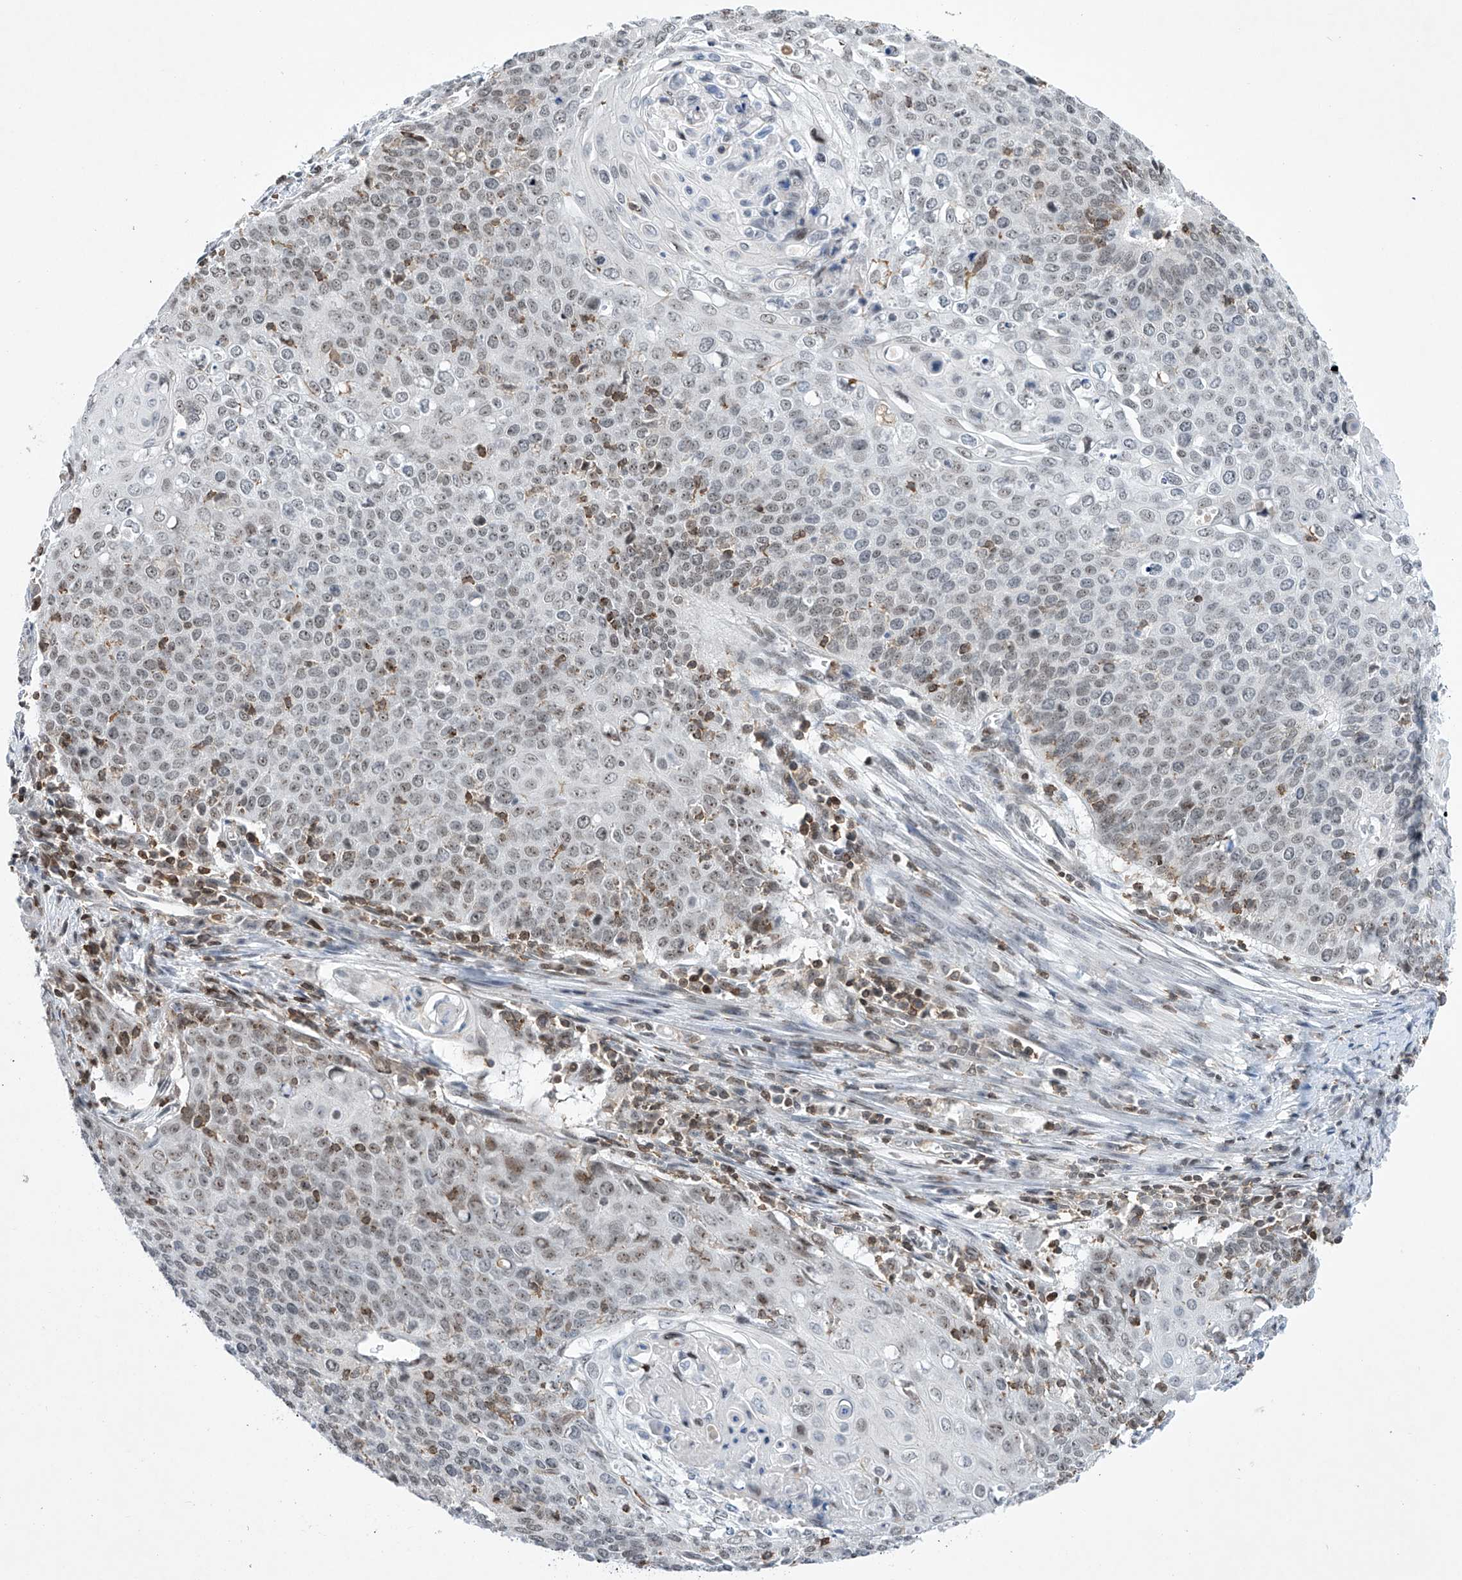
{"staining": {"intensity": "weak", "quantity": "<25%", "location": "nuclear"}, "tissue": "cervical cancer", "cell_type": "Tumor cells", "image_type": "cancer", "snomed": [{"axis": "morphology", "description": "Squamous cell carcinoma, NOS"}, {"axis": "topography", "description": "Cervix"}], "caption": "High magnification brightfield microscopy of cervical cancer stained with DAB (3,3'-diaminobenzidine) (brown) and counterstained with hematoxylin (blue): tumor cells show no significant positivity.", "gene": "MSL3", "patient": {"sex": "female", "age": 39}}